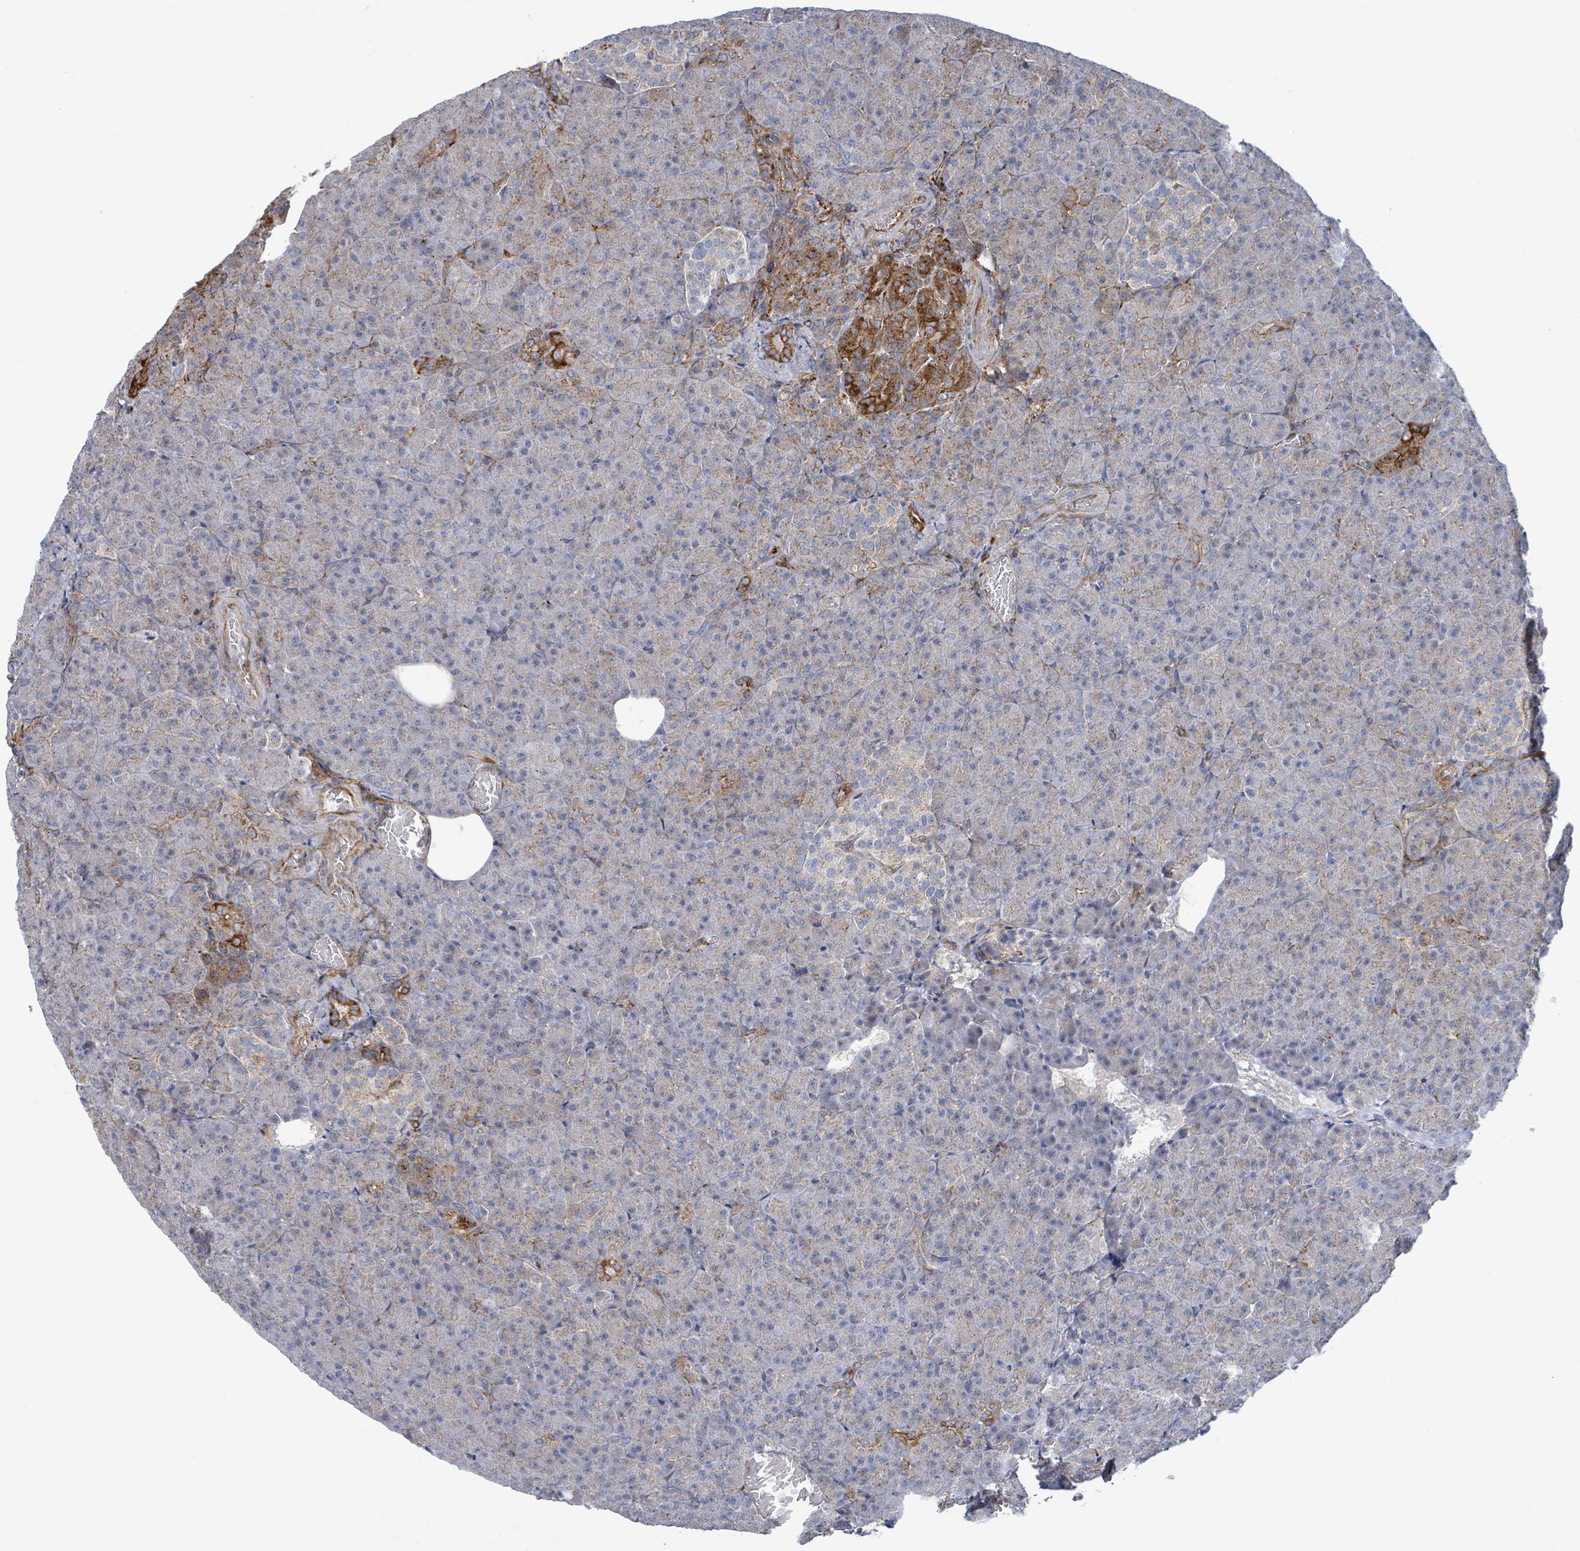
{"staining": {"intensity": "strong", "quantity": "<25%", "location": "cytoplasmic/membranous"}, "tissue": "pancreas", "cell_type": "Exocrine glandular cells", "image_type": "normal", "snomed": [{"axis": "morphology", "description": "Normal tissue, NOS"}, {"axis": "topography", "description": "Pancreas"}], "caption": "Immunohistochemical staining of benign human pancreas reveals strong cytoplasmic/membranous protein staining in approximately <25% of exocrine glandular cells. (DAB = brown stain, brightfield microscopy at high magnification).", "gene": "EGFL7", "patient": {"sex": "female", "age": 74}}